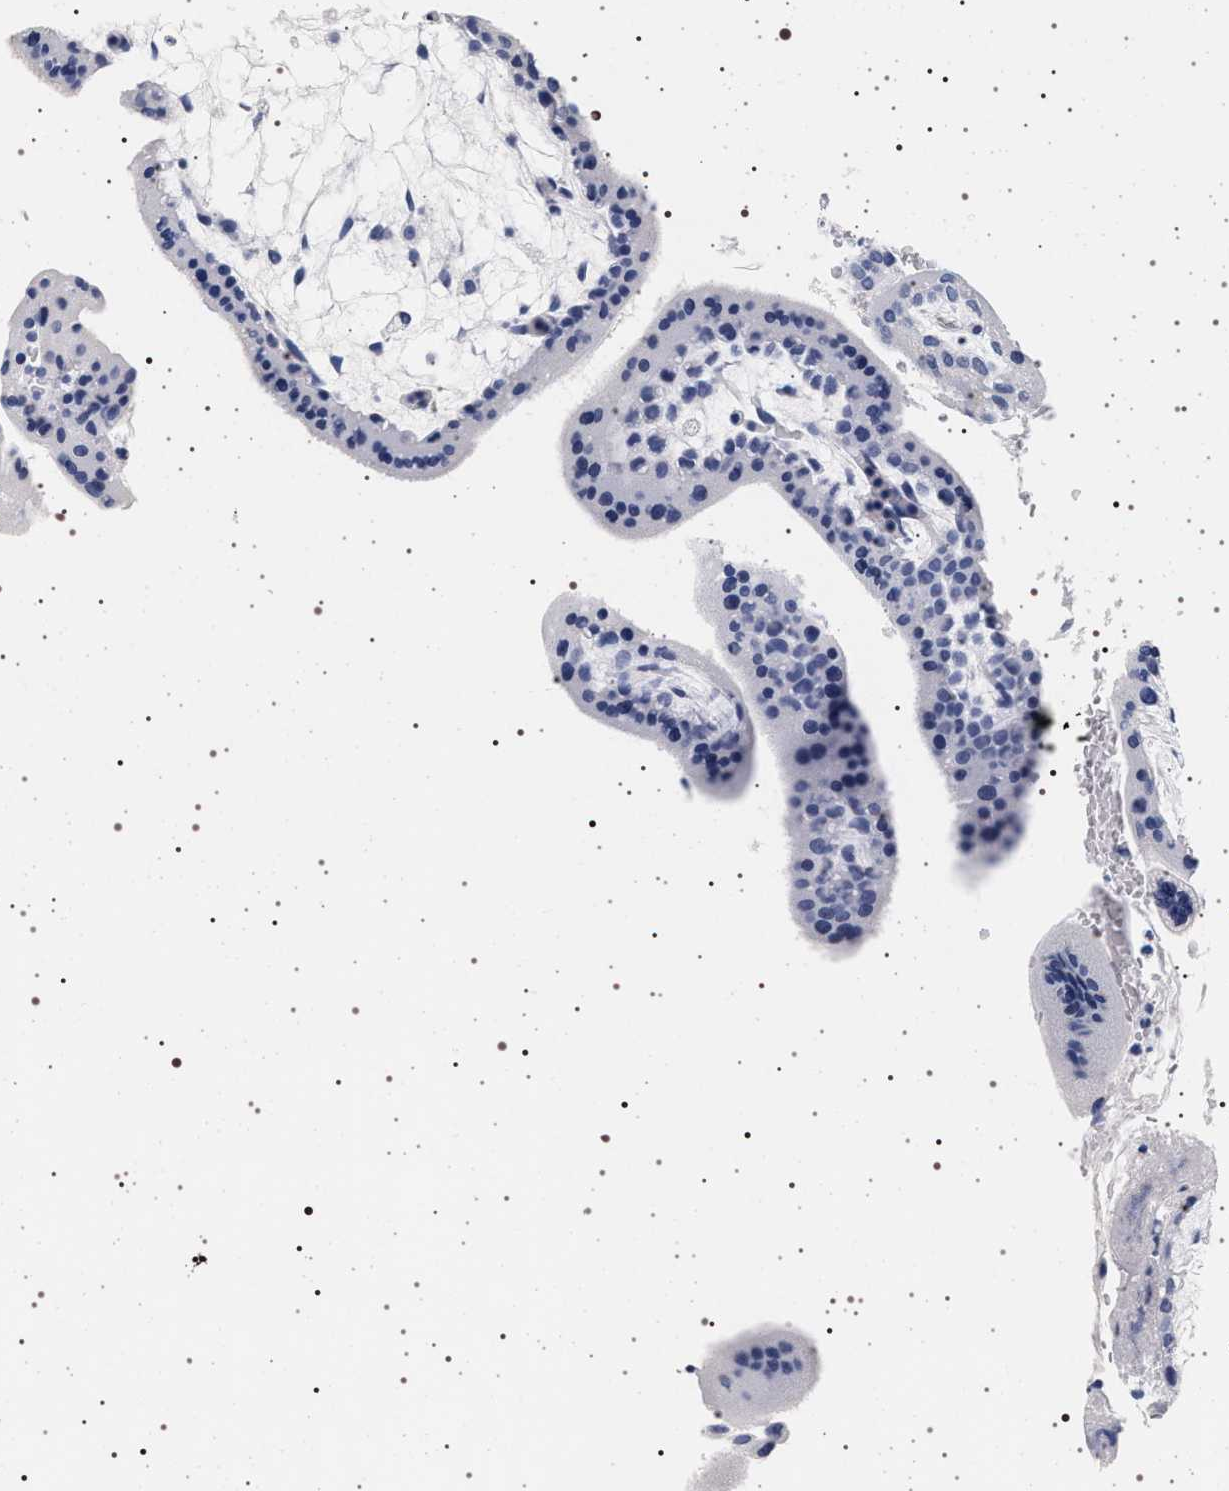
{"staining": {"intensity": "negative", "quantity": "none", "location": "none"}, "tissue": "placenta", "cell_type": "Trophoblastic cells", "image_type": "normal", "snomed": [{"axis": "morphology", "description": "Normal tissue, NOS"}, {"axis": "topography", "description": "Placenta"}], "caption": "Micrograph shows no significant protein positivity in trophoblastic cells of normal placenta.", "gene": "SYN1", "patient": {"sex": "female", "age": 35}}